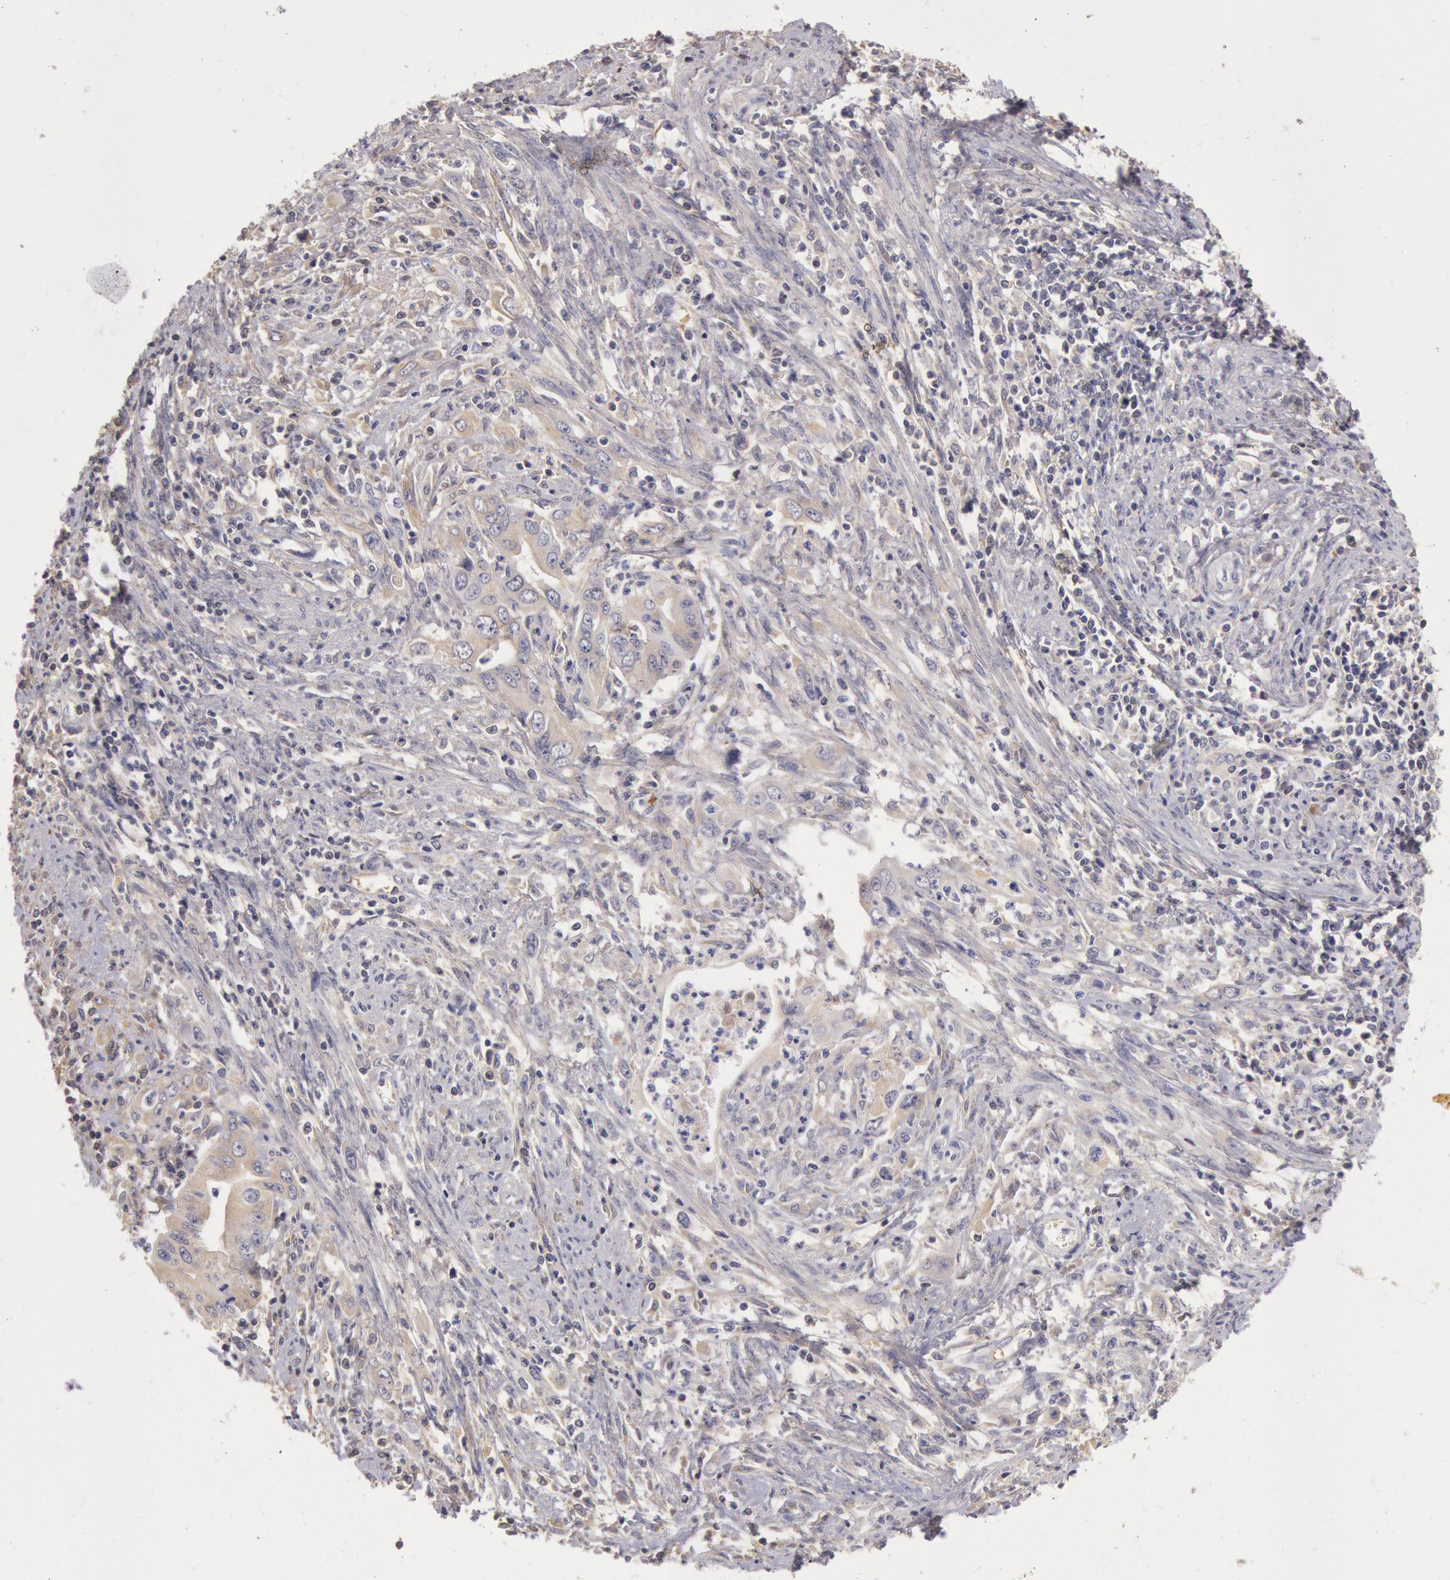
{"staining": {"intensity": "negative", "quantity": "none", "location": "none"}, "tissue": "cervical cancer", "cell_type": "Tumor cells", "image_type": "cancer", "snomed": [{"axis": "morphology", "description": "Normal tissue, NOS"}, {"axis": "morphology", "description": "Adenocarcinoma, NOS"}, {"axis": "topography", "description": "Cervix"}], "caption": "Tumor cells are negative for brown protein staining in cervical adenocarcinoma. The staining is performed using DAB brown chromogen with nuclei counter-stained in using hematoxylin.", "gene": "C1R", "patient": {"sex": "female", "age": 34}}